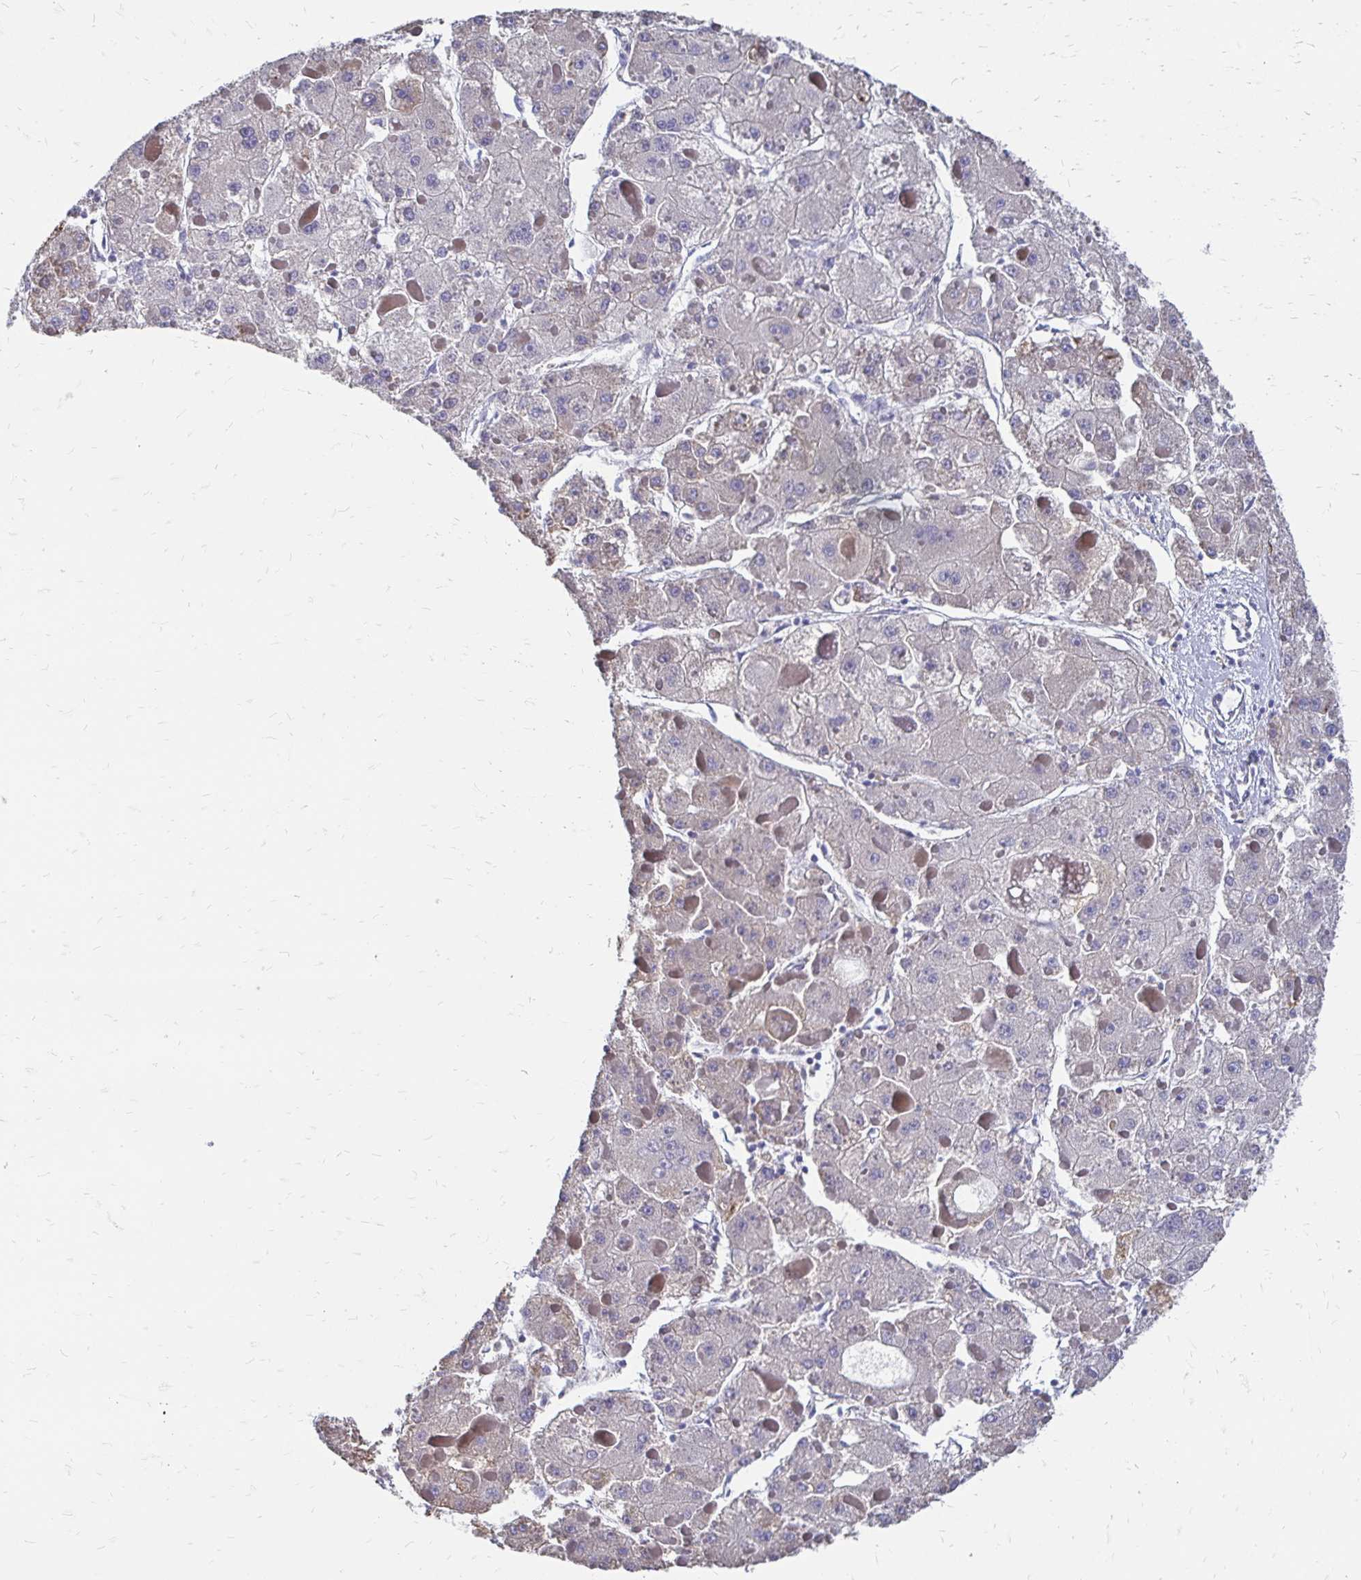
{"staining": {"intensity": "negative", "quantity": "none", "location": "none"}, "tissue": "liver cancer", "cell_type": "Tumor cells", "image_type": "cancer", "snomed": [{"axis": "morphology", "description": "Carcinoma, Hepatocellular, NOS"}, {"axis": "topography", "description": "Liver"}], "caption": "Liver cancer (hepatocellular carcinoma) was stained to show a protein in brown. There is no significant staining in tumor cells. (DAB immunohistochemistry (IHC) visualized using brightfield microscopy, high magnification).", "gene": "CDKL1", "patient": {"sex": "female", "age": 73}}